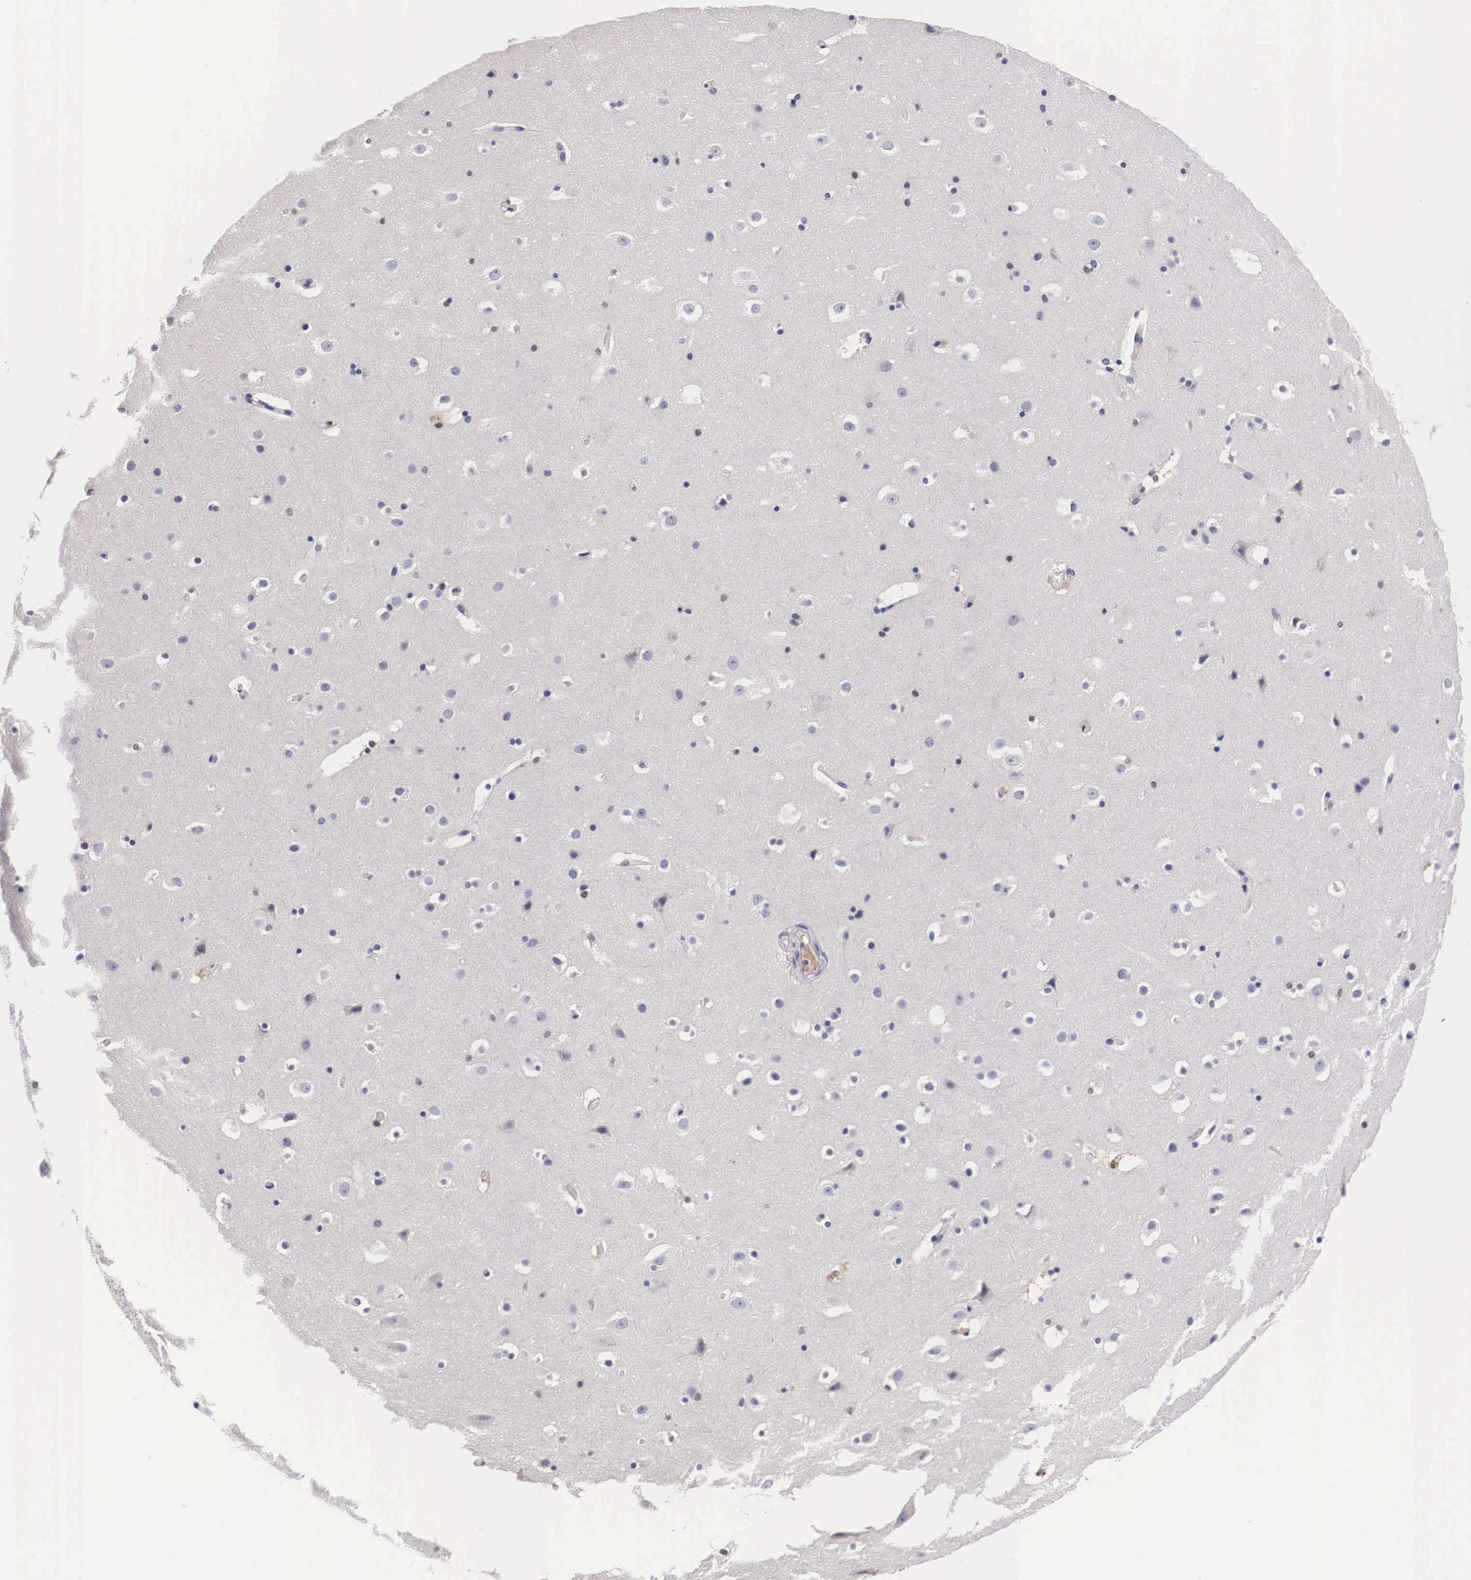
{"staining": {"intensity": "negative", "quantity": "none", "location": "none"}, "tissue": "hippocampus", "cell_type": "Glial cells", "image_type": "normal", "snomed": [{"axis": "morphology", "description": "Normal tissue, NOS"}, {"axis": "topography", "description": "Hippocampus"}], "caption": "IHC histopathology image of normal human hippocampus stained for a protein (brown), which shows no positivity in glial cells.", "gene": "RENBP", "patient": {"sex": "male", "age": 45}}